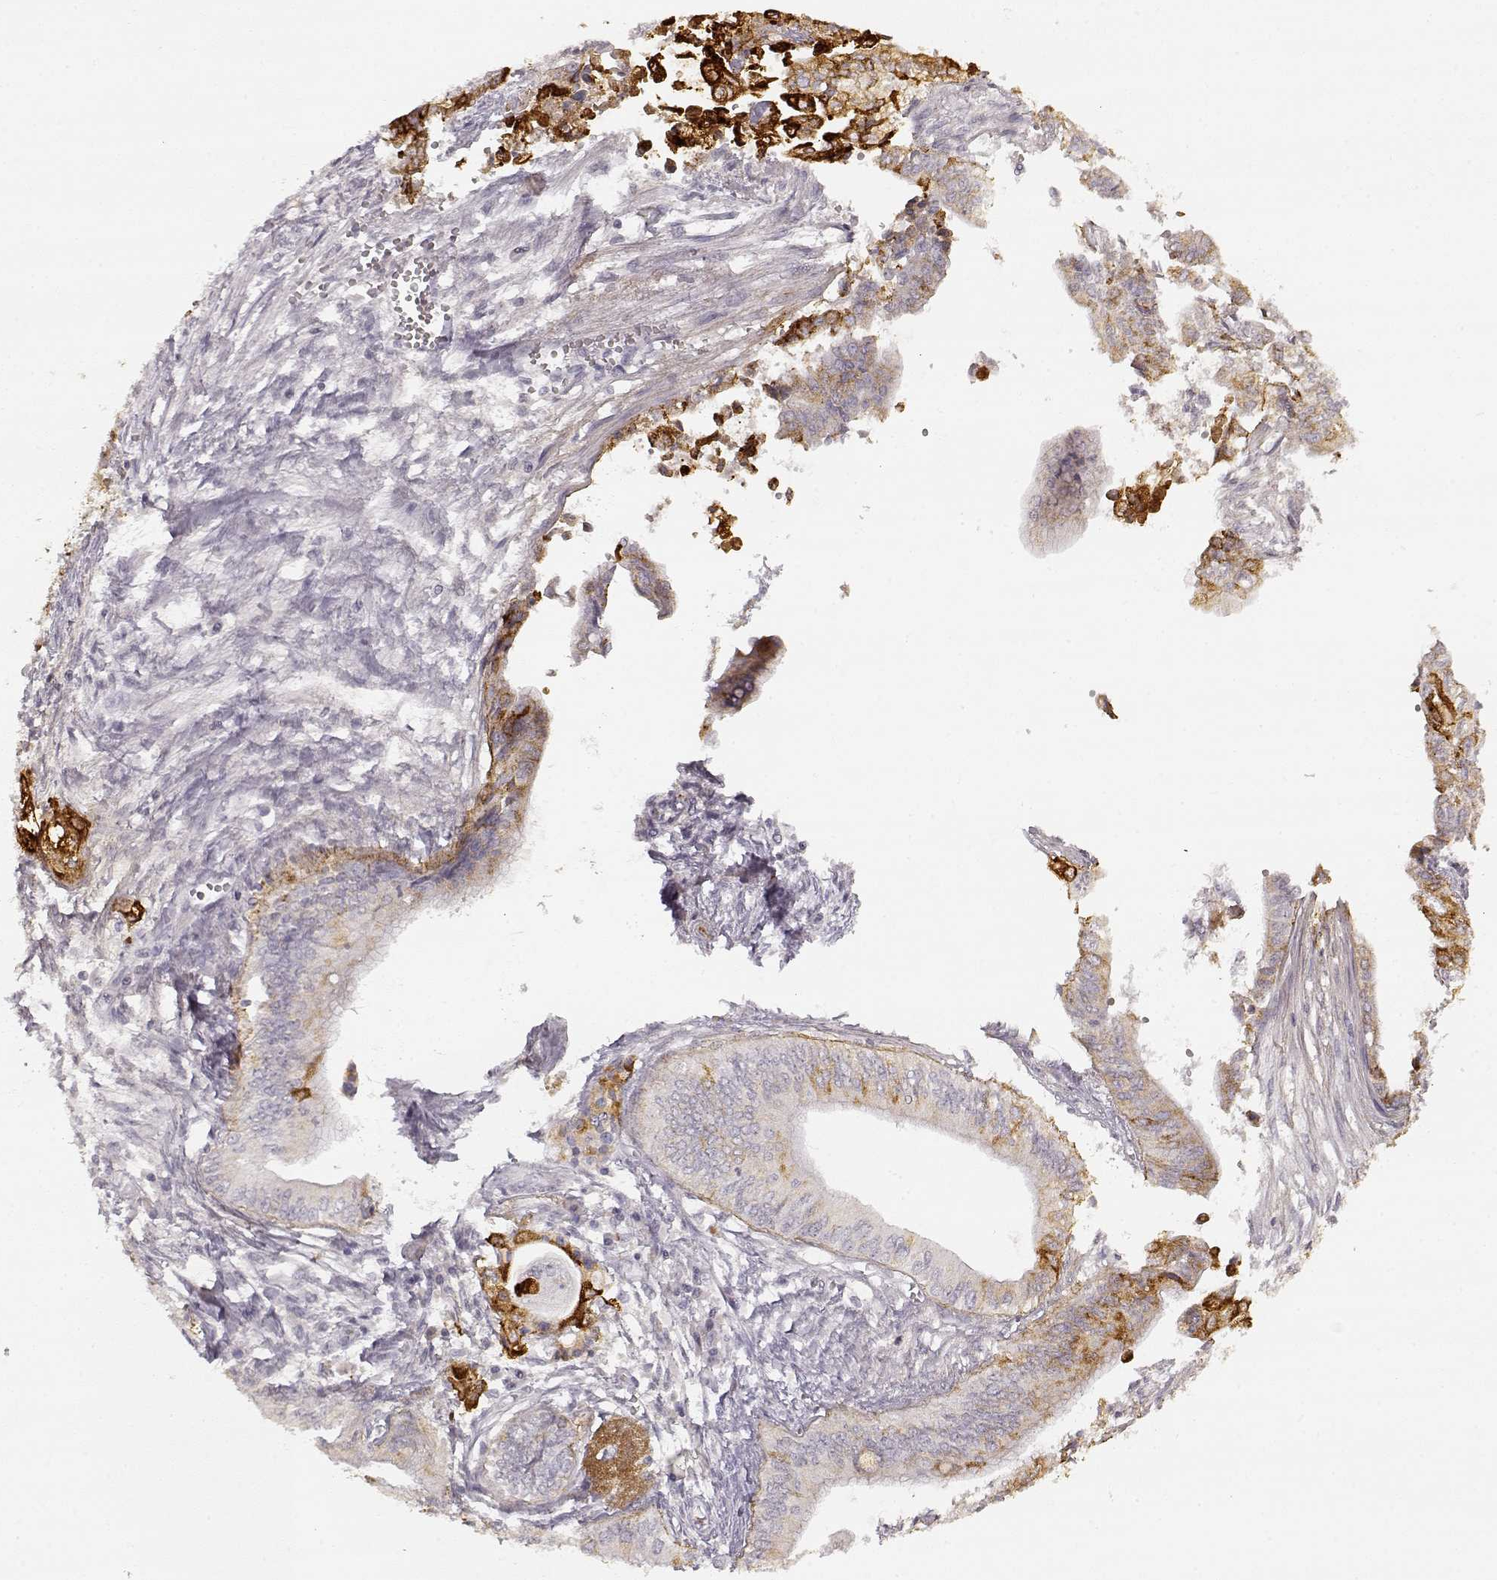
{"staining": {"intensity": "strong", "quantity": ">75%", "location": "cytoplasmic/membranous"}, "tissue": "pancreatic cancer", "cell_type": "Tumor cells", "image_type": "cancer", "snomed": [{"axis": "morphology", "description": "Adenocarcinoma, NOS"}, {"axis": "topography", "description": "Pancreas"}], "caption": "Pancreatic adenocarcinoma stained with a brown dye exhibits strong cytoplasmic/membranous positive staining in about >75% of tumor cells.", "gene": "LAMC2", "patient": {"sex": "female", "age": 61}}